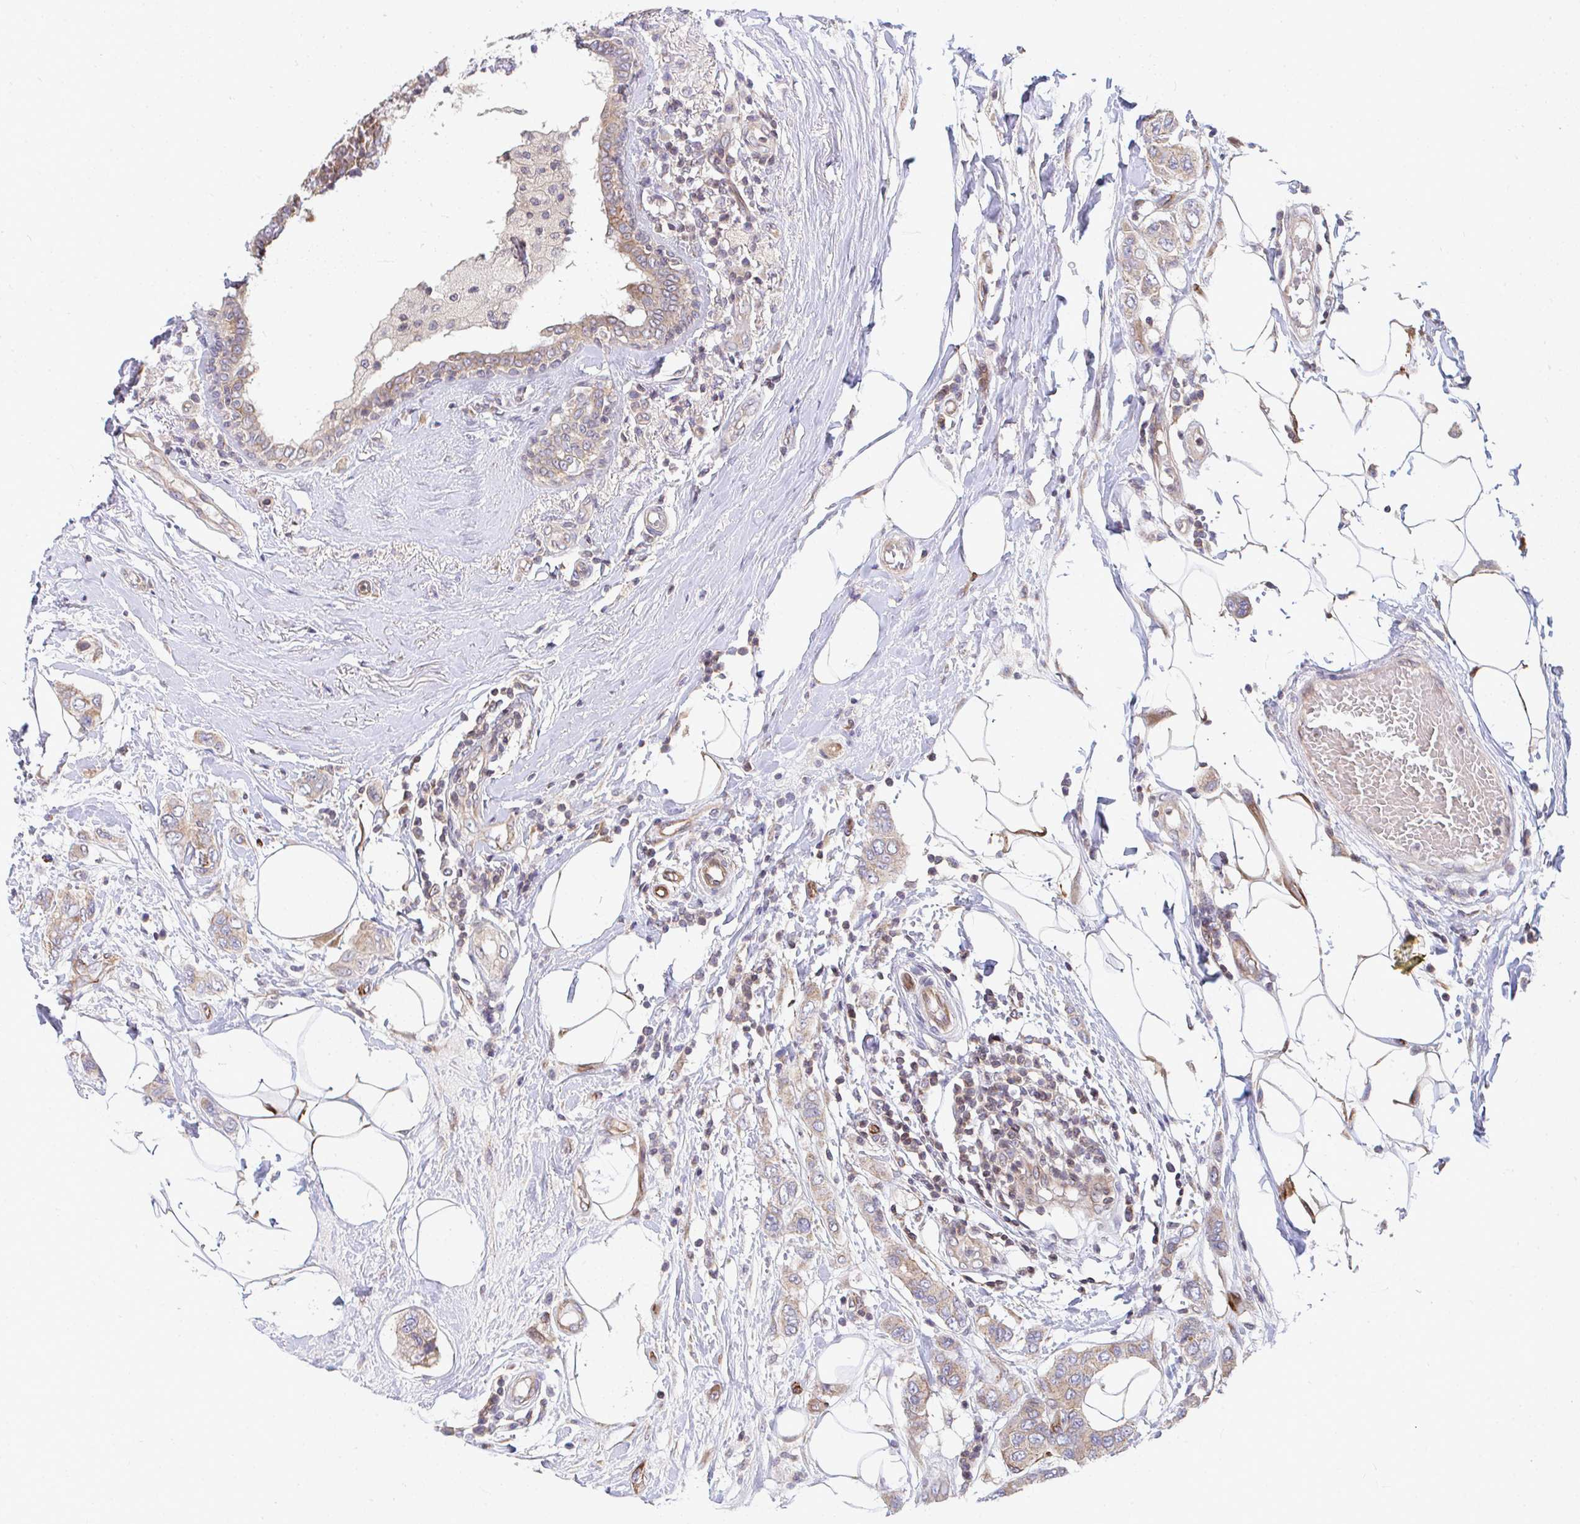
{"staining": {"intensity": "weak", "quantity": ">75%", "location": "cytoplasmic/membranous"}, "tissue": "breast cancer", "cell_type": "Tumor cells", "image_type": "cancer", "snomed": [{"axis": "morphology", "description": "Lobular carcinoma"}, {"axis": "topography", "description": "Breast"}], "caption": "Immunohistochemistry (IHC) image of neoplastic tissue: breast cancer (lobular carcinoma) stained using IHC reveals low levels of weak protein expression localized specifically in the cytoplasmic/membranous of tumor cells, appearing as a cytoplasmic/membranous brown color.", "gene": "EIF1AD", "patient": {"sex": "female", "age": 51}}